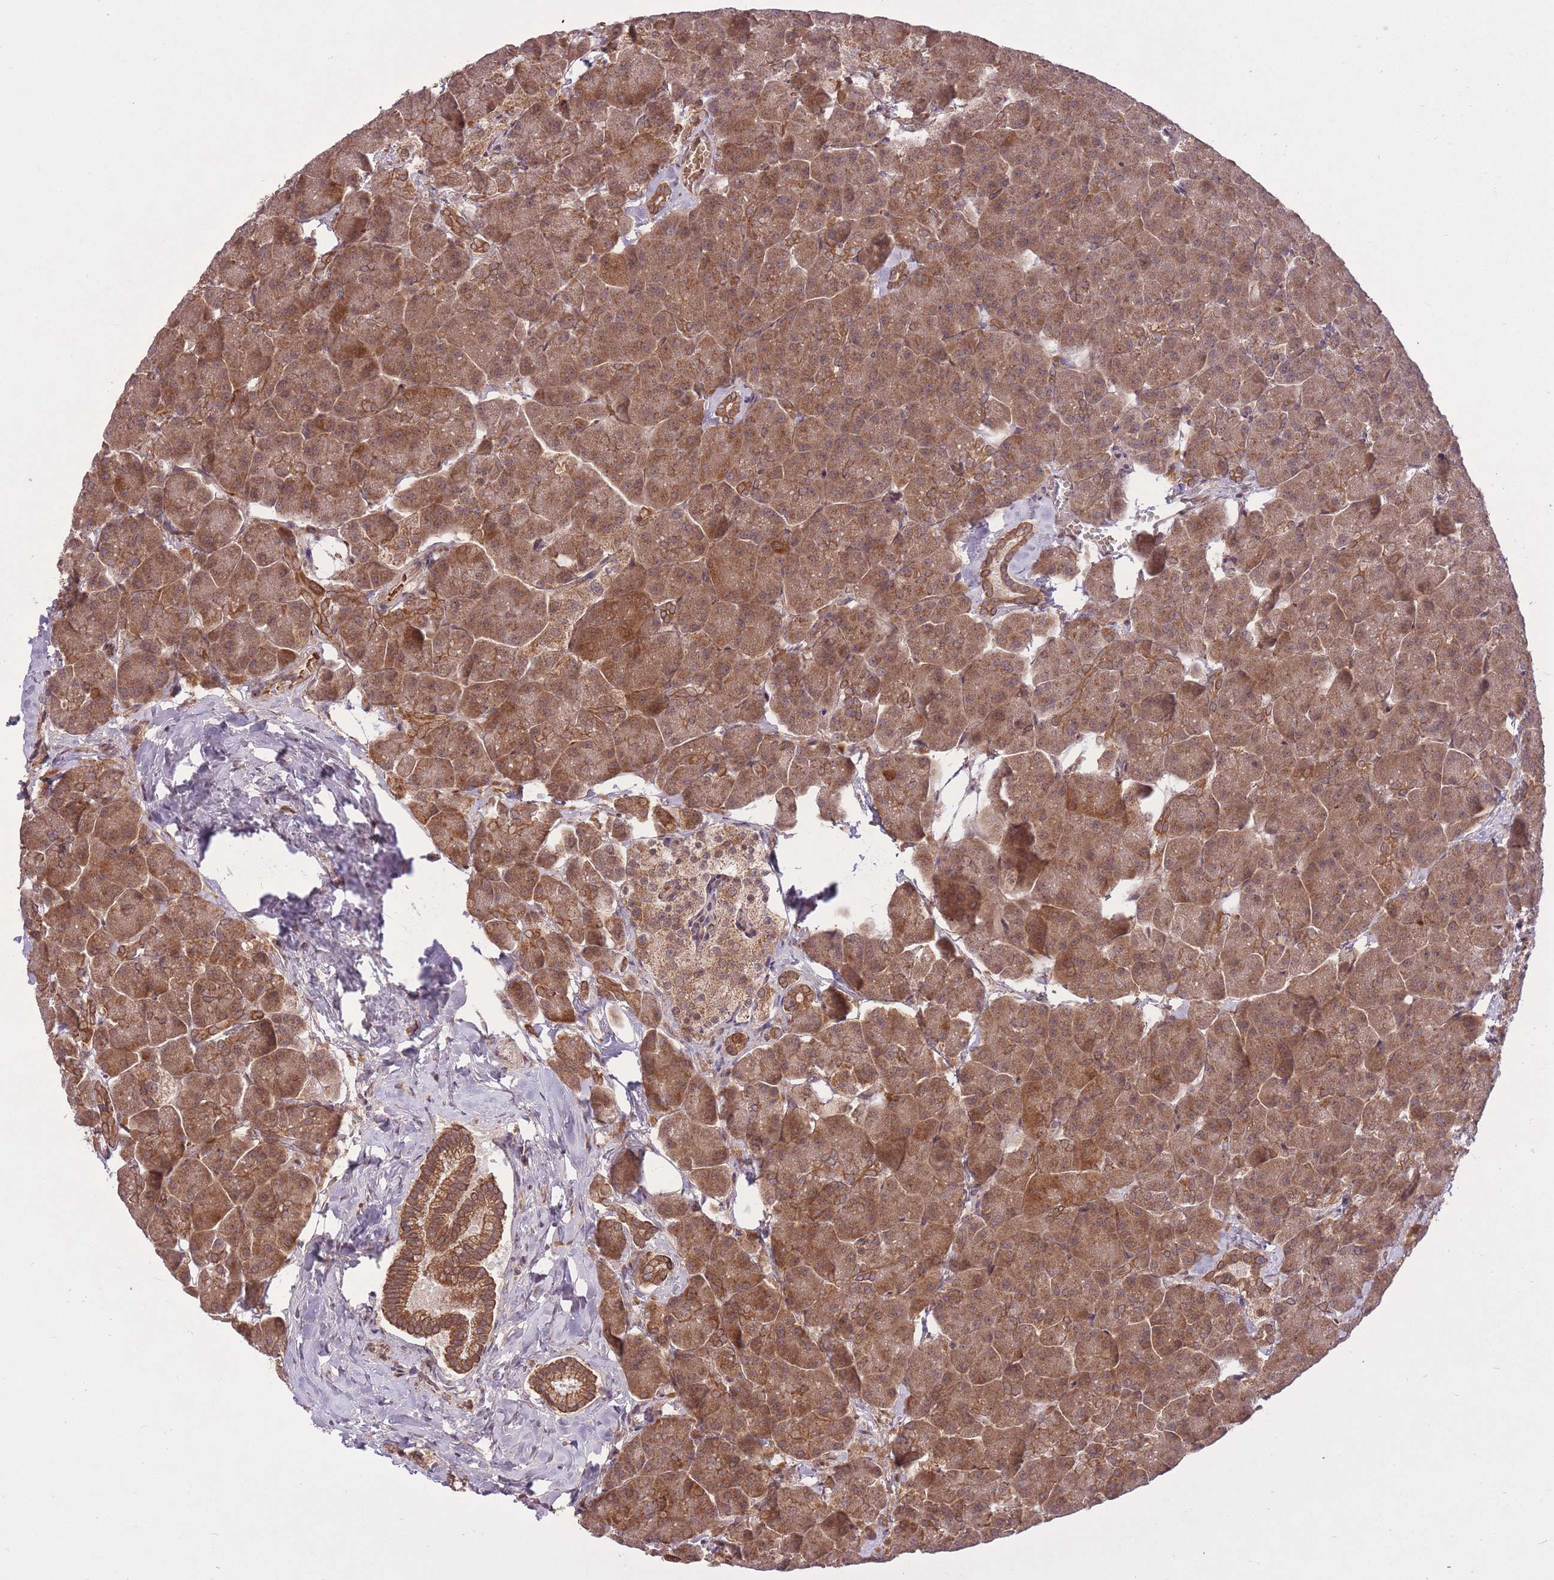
{"staining": {"intensity": "moderate", "quantity": ">75%", "location": "cytoplasmic/membranous,nuclear"}, "tissue": "pancreas", "cell_type": "Exocrine glandular cells", "image_type": "normal", "snomed": [{"axis": "morphology", "description": "Normal tissue, NOS"}, {"axis": "topography", "description": "Pancreas"}, {"axis": "topography", "description": "Peripheral nerve tissue"}], "caption": "There is medium levels of moderate cytoplasmic/membranous,nuclear expression in exocrine glandular cells of unremarkable pancreas, as demonstrated by immunohistochemical staining (brown color).", "gene": "ZNF391", "patient": {"sex": "male", "age": 54}}